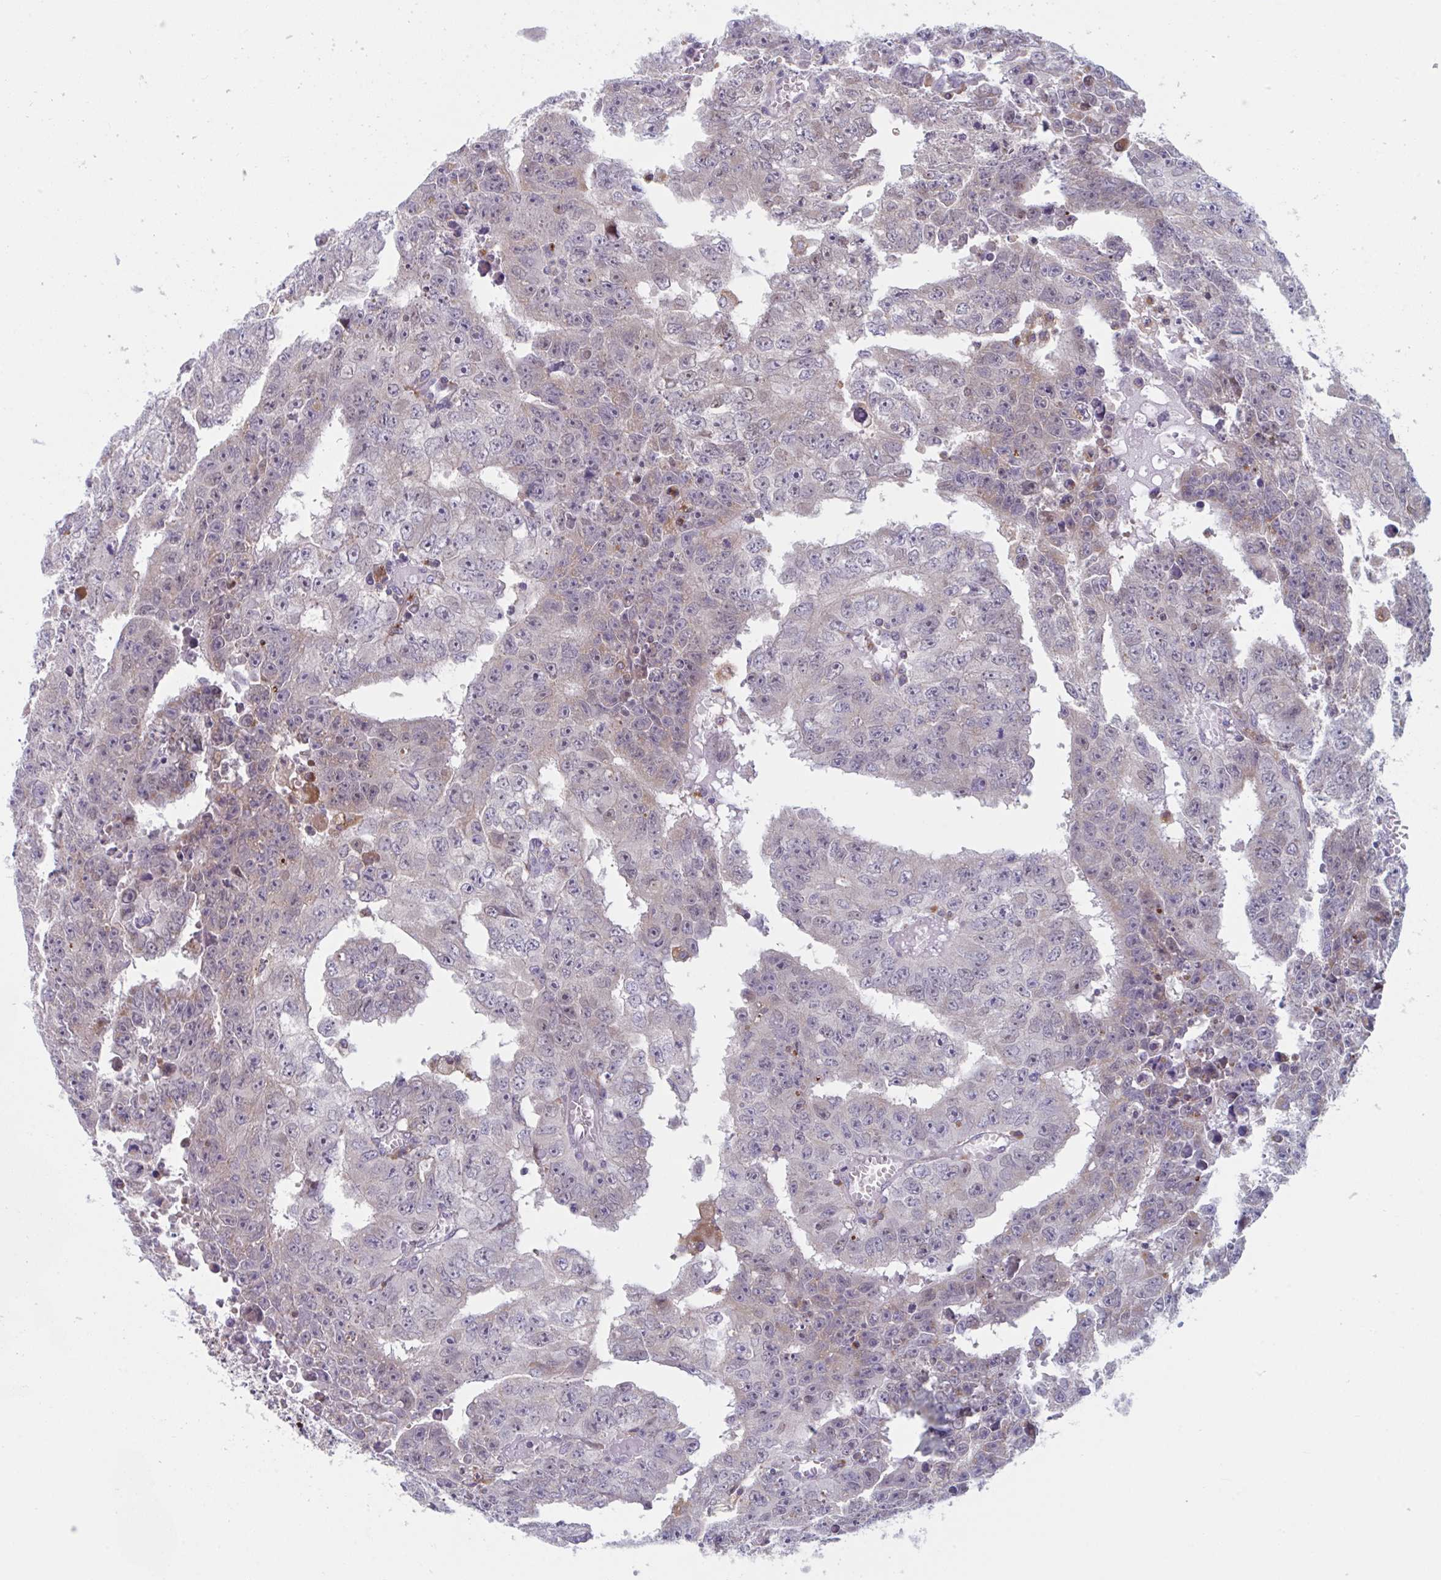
{"staining": {"intensity": "weak", "quantity": "<25%", "location": "cytoplasmic/membranous"}, "tissue": "testis cancer", "cell_type": "Tumor cells", "image_type": "cancer", "snomed": [{"axis": "morphology", "description": "Carcinoma, Embryonal, NOS"}, {"axis": "morphology", "description": "Teratoma, malignant, NOS"}, {"axis": "topography", "description": "Testis"}], "caption": "Malignant teratoma (testis) was stained to show a protein in brown. There is no significant positivity in tumor cells.", "gene": "NIPSNAP1", "patient": {"sex": "male", "age": 24}}